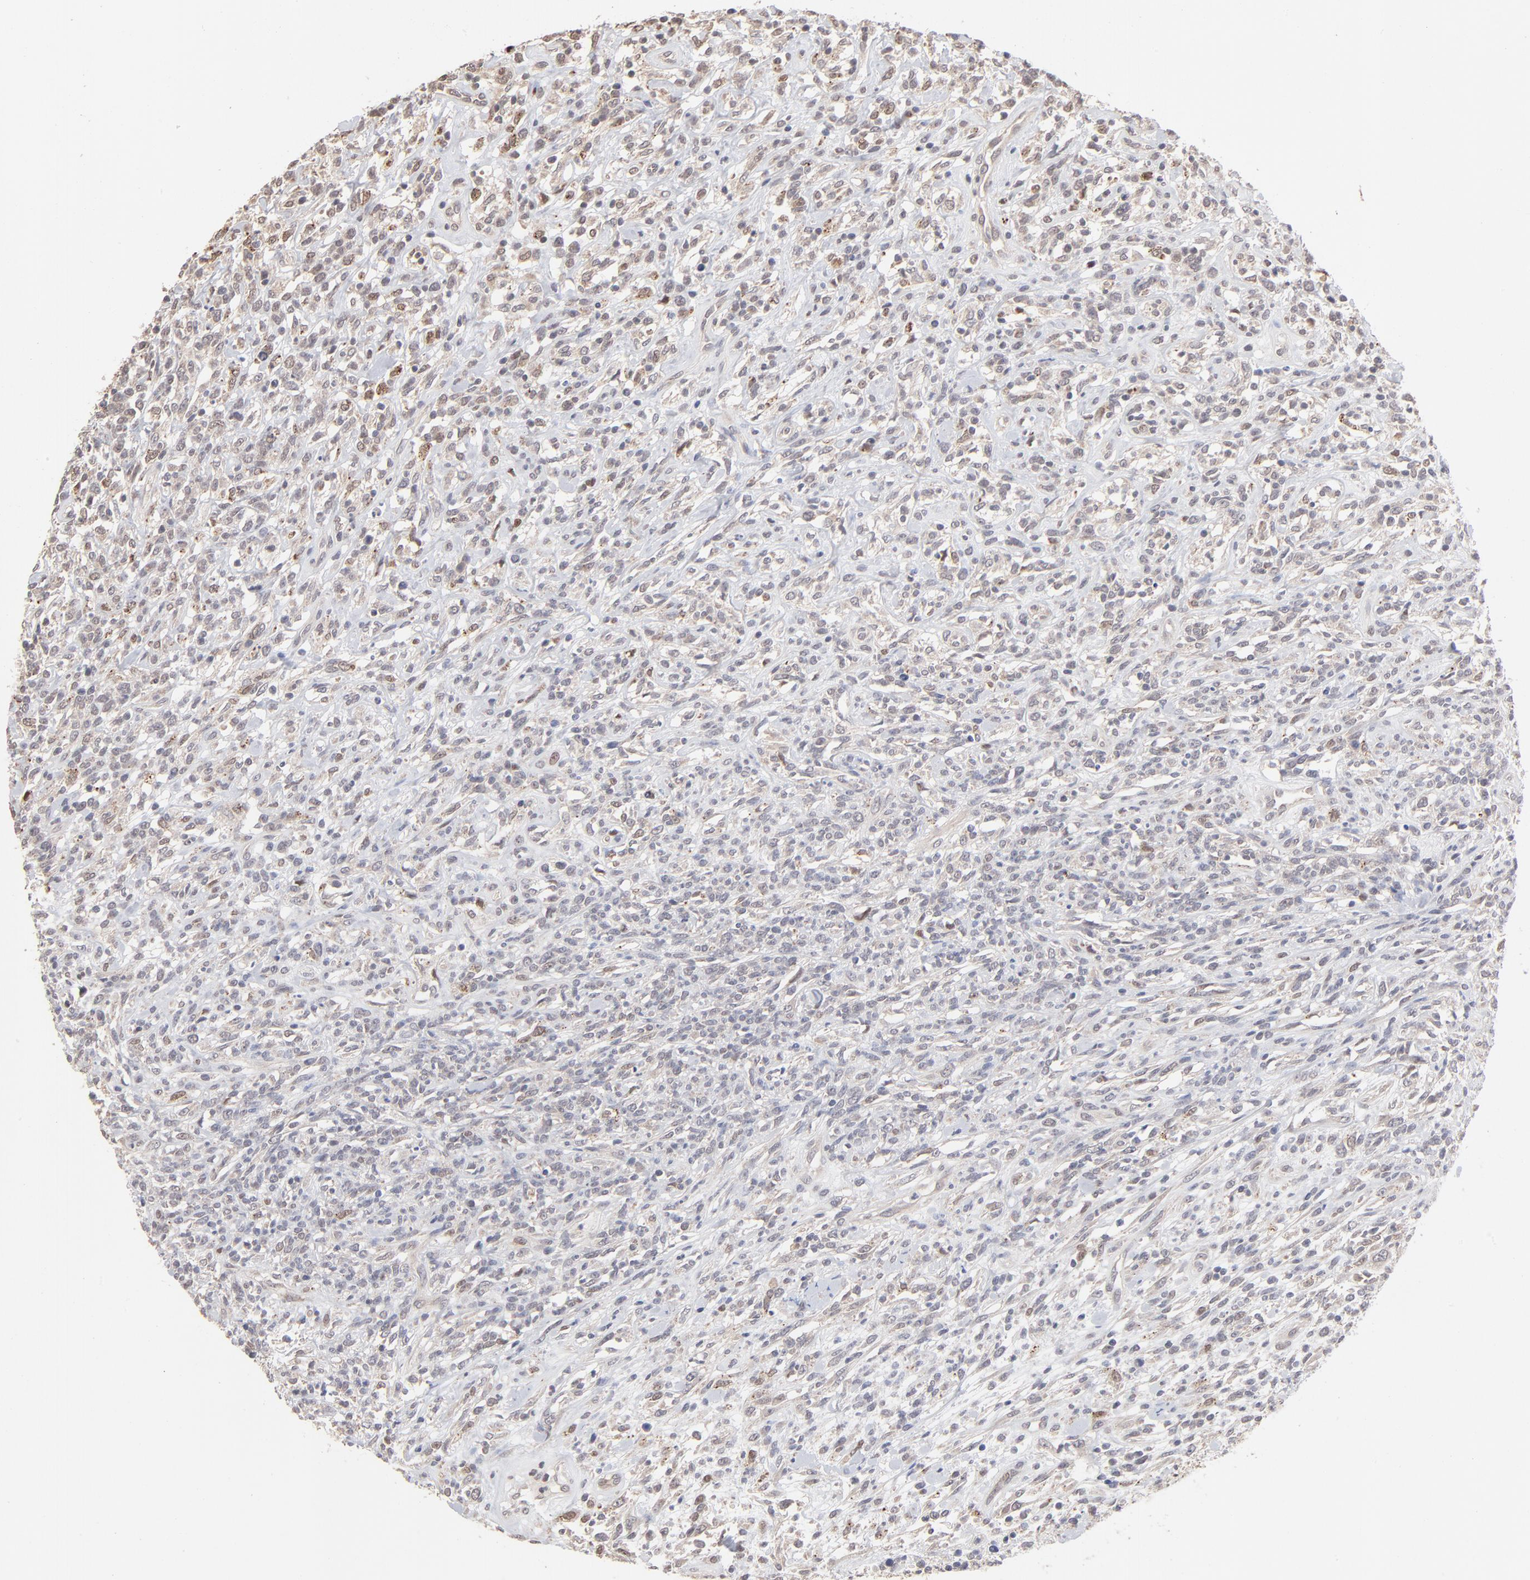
{"staining": {"intensity": "weak", "quantity": "<25%", "location": "nuclear"}, "tissue": "lymphoma", "cell_type": "Tumor cells", "image_type": "cancer", "snomed": [{"axis": "morphology", "description": "Malignant lymphoma, non-Hodgkin's type, High grade"}, {"axis": "topography", "description": "Lymph node"}], "caption": "Immunohistochemistry (IHC) photomicrograph of neoplastic tissue: malignant lymphoma, non-Hodgkin's type (high-grade) stained with DAB demonstrates no significant protein expression in tumor cells.", "gene": "MSL2", "patient": {"sex": "female", "age": 73}}